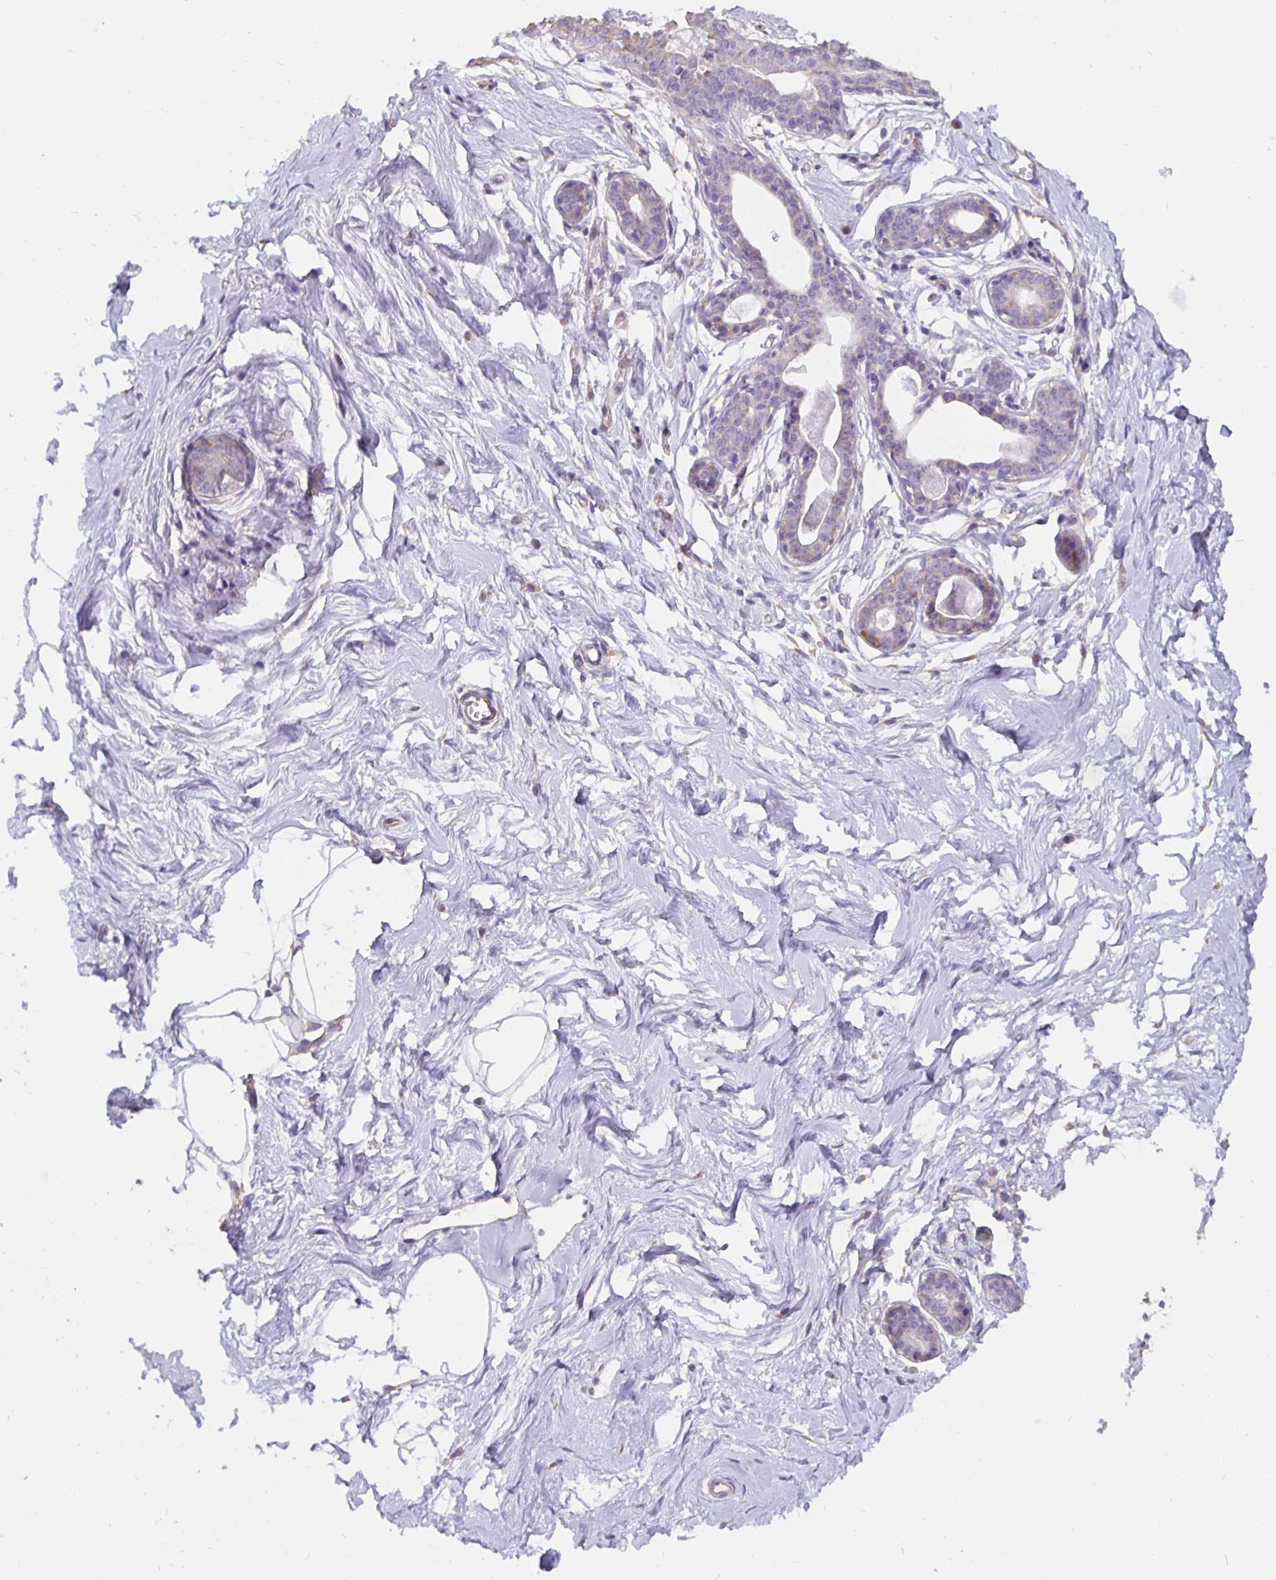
{"staining": {"intensity": "negative", "quantity": "none", "location": "none"}, "tissue": "breast", "cell_type": "Adipocytes", "image_type": "normal", "snomed": [{"axis": "morphology", "description": "Normal tissue, NOS"}, {"axis": "topography", "description": "Breast"}], "caption": "Photomicrograph shows no protein expression in adipocytes of unremarkable breast.", "gene": "DNAI2", "patient": {"sex": "female", "age": 45}}